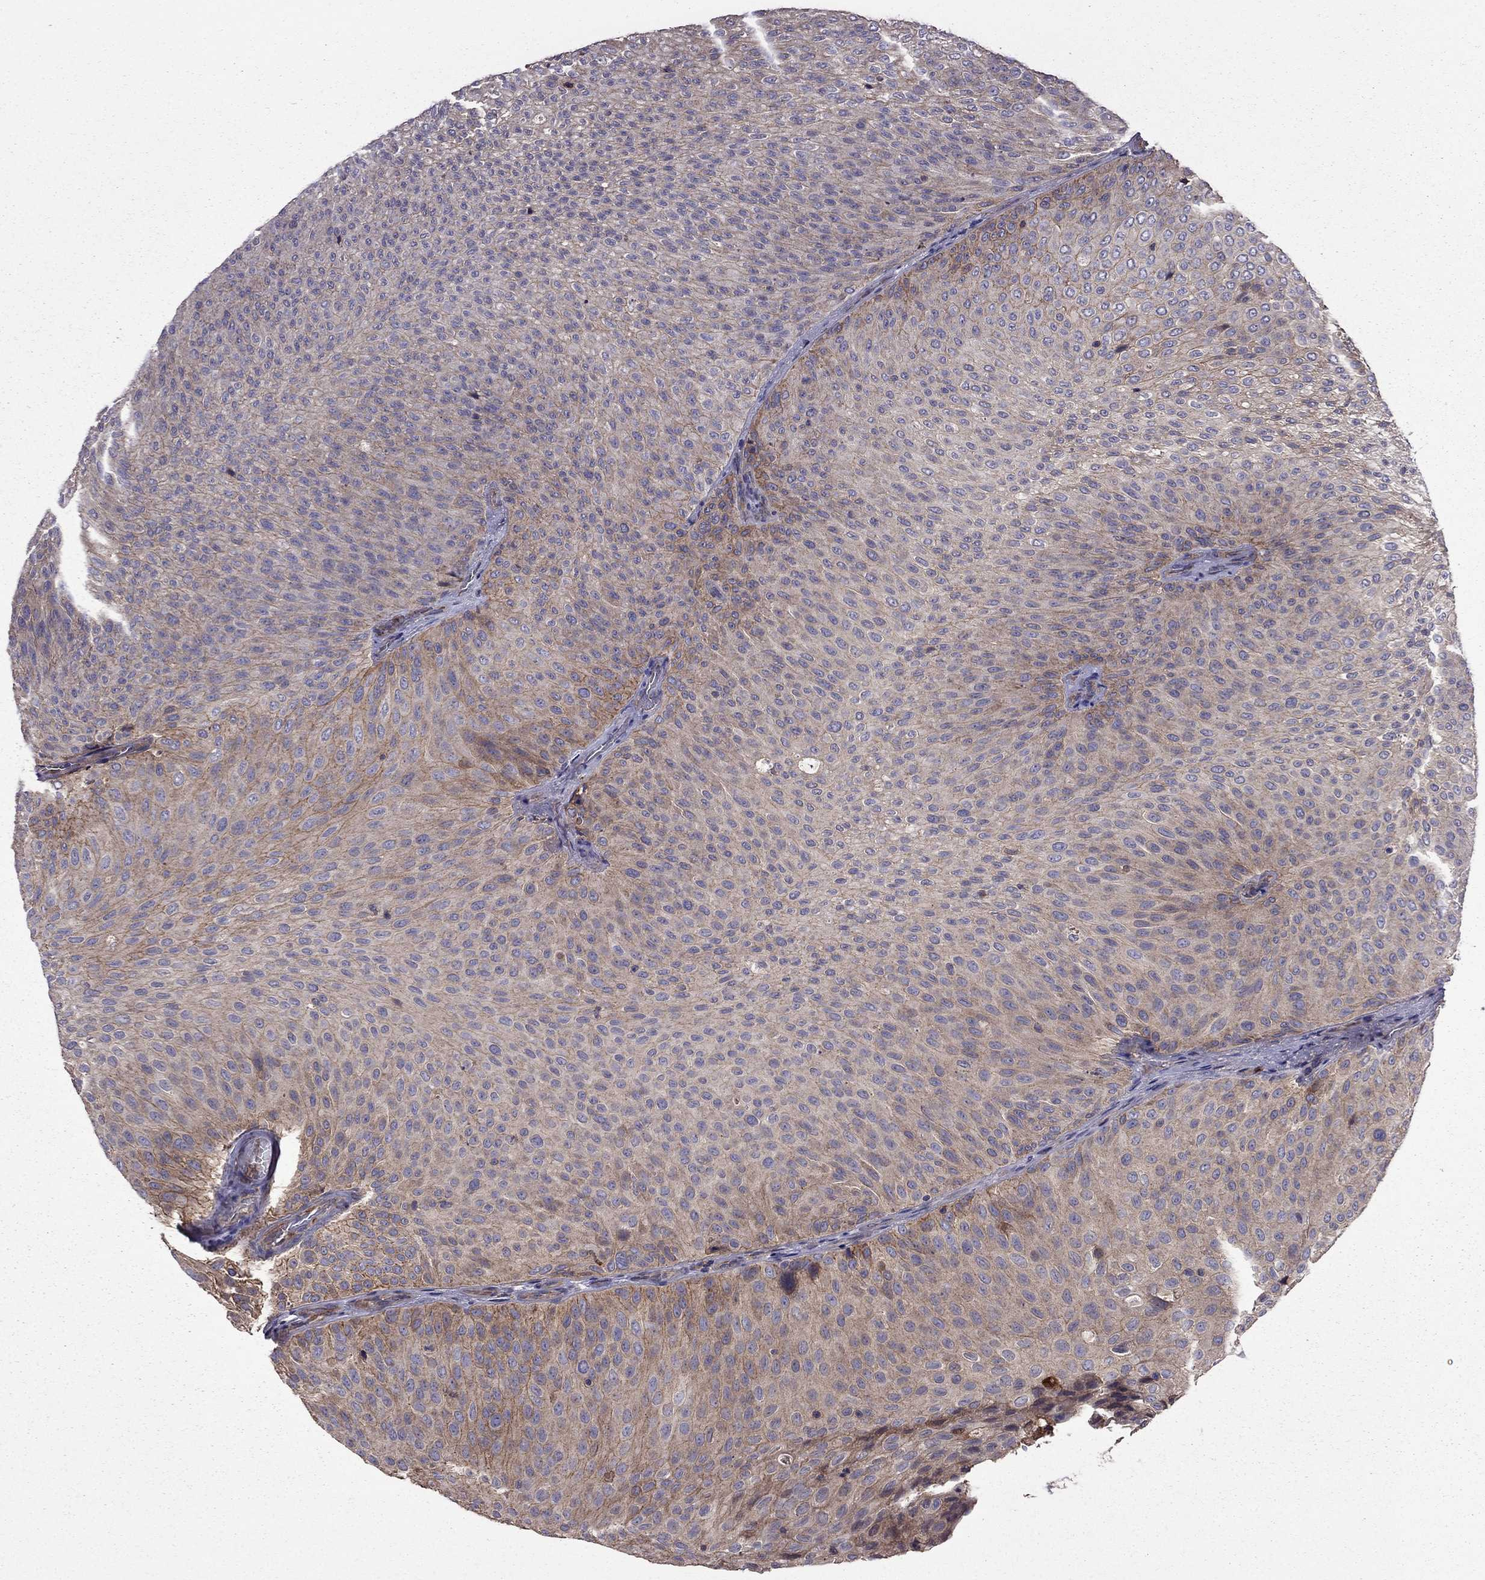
{"staining": {"intensity": "moderate", "quantity": "25%-75%", "location": "cytoplasmic/membranous"}, "tissue": "urothelial cancer", "cell_type": "Tumor cells", "image_type": "cancer", "snomed": [{"axis": "morphology", "description": "Urothelial carcinoma, Low grade"}, {"axis": "topography", "description": "Urinary bladder"}], "caption": "DAB immunohistochemical staining of human low-grade urothelial carcinoma displays moderate cytoplasmic/membranous protein expression in approximately 25%-75% of tumor cells. (DAB IHC, brown staining for protein, blue staining for nuclei).", "gene": "ITGB1", "patient": {"sex": "male", "age": 78}}